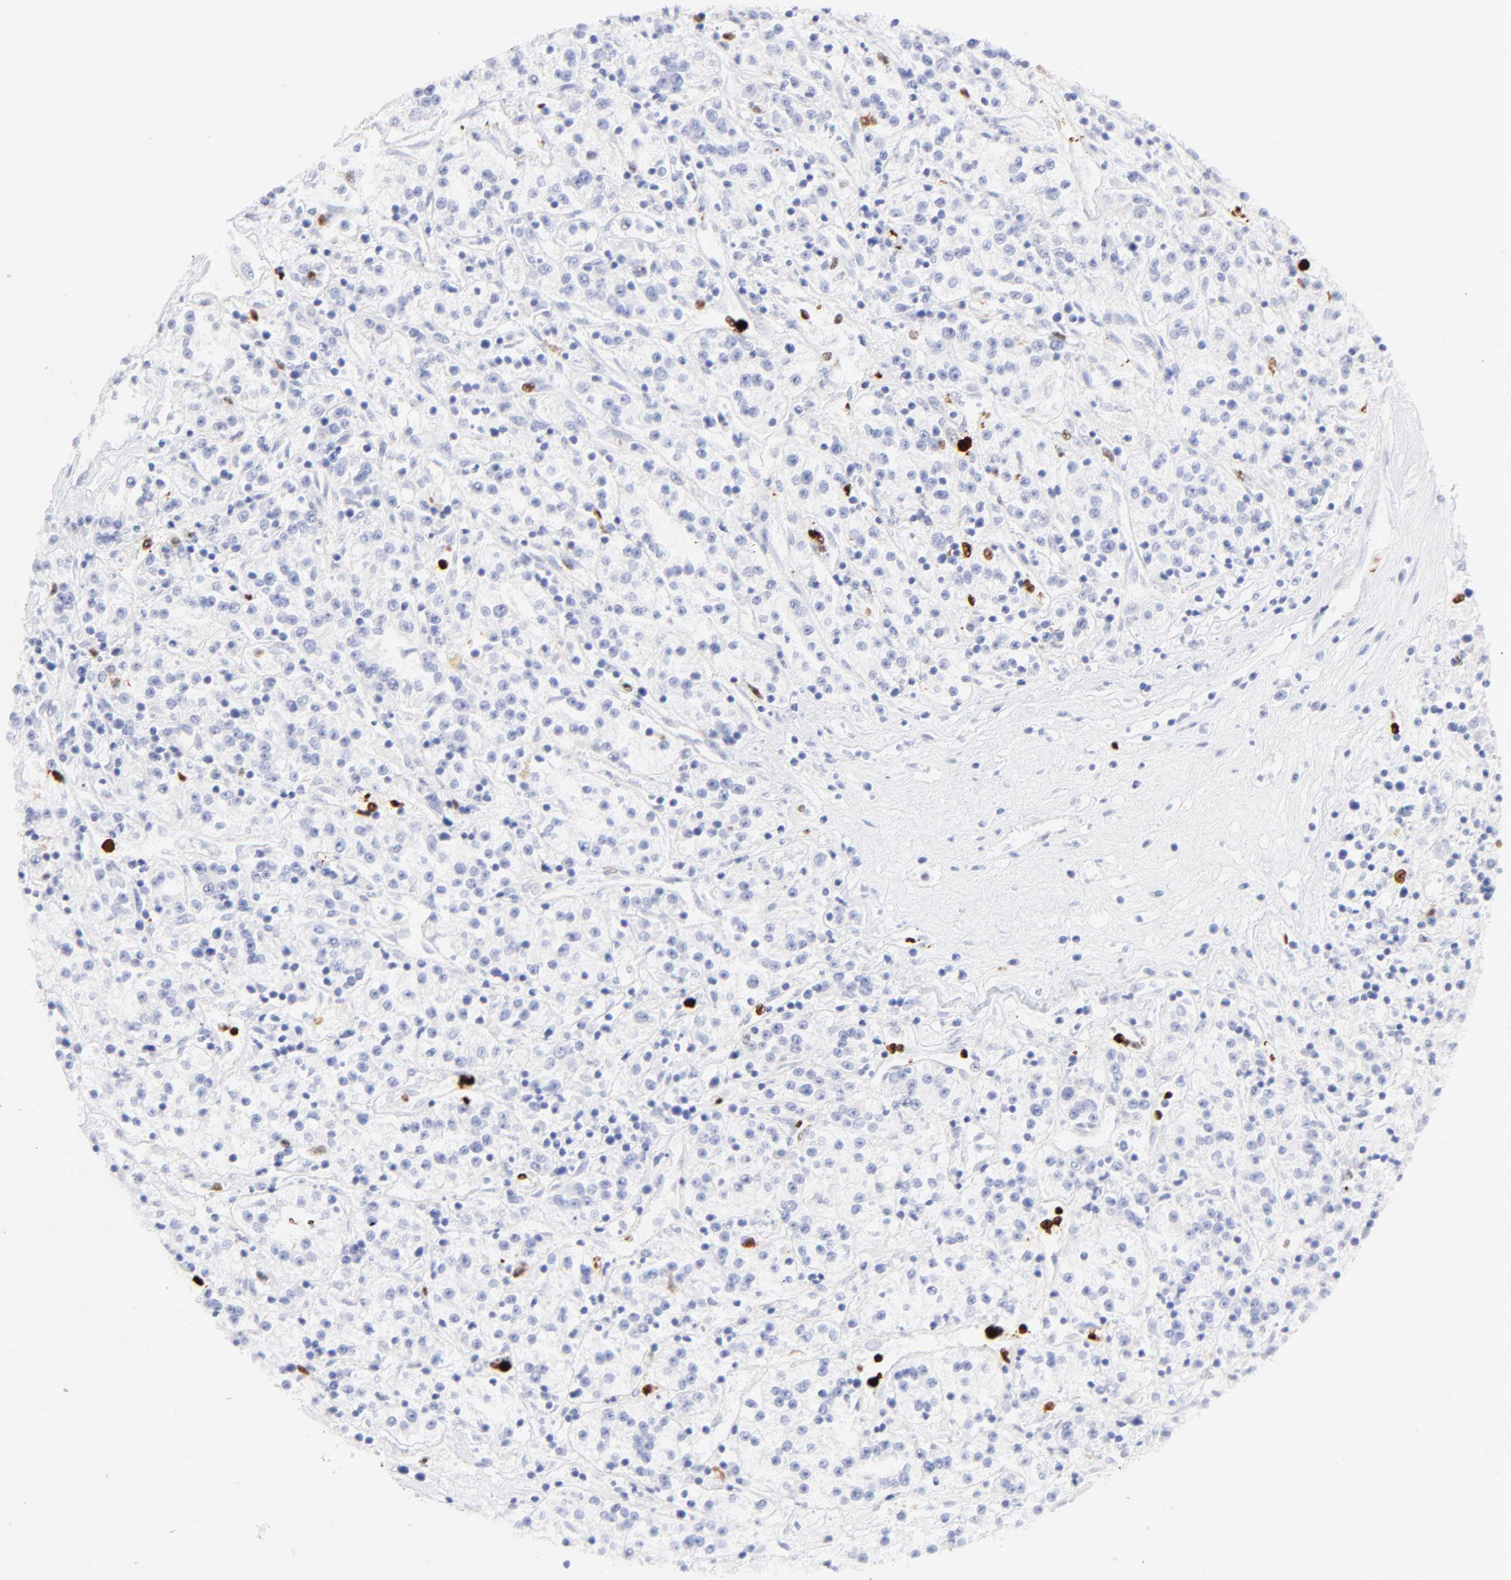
{"staining": {"intensity": "negative", "quantity": "none", "location": "none"}, "tissue": "renal cancer", "cell_type": "Tumor cells", "image_type": "cancer", "snomed": [{"axis": "morphology", "description": "Adenocarcinoma, NOS"}, {"axis": "topography", "description": "Kidney"}], "caption": "Photomicrograph shows no significant protein positivity in tumor cells of adenocarcinoma (renal).", "gene": "S100A12", "patient": {"sex": "female", "age": 76}}